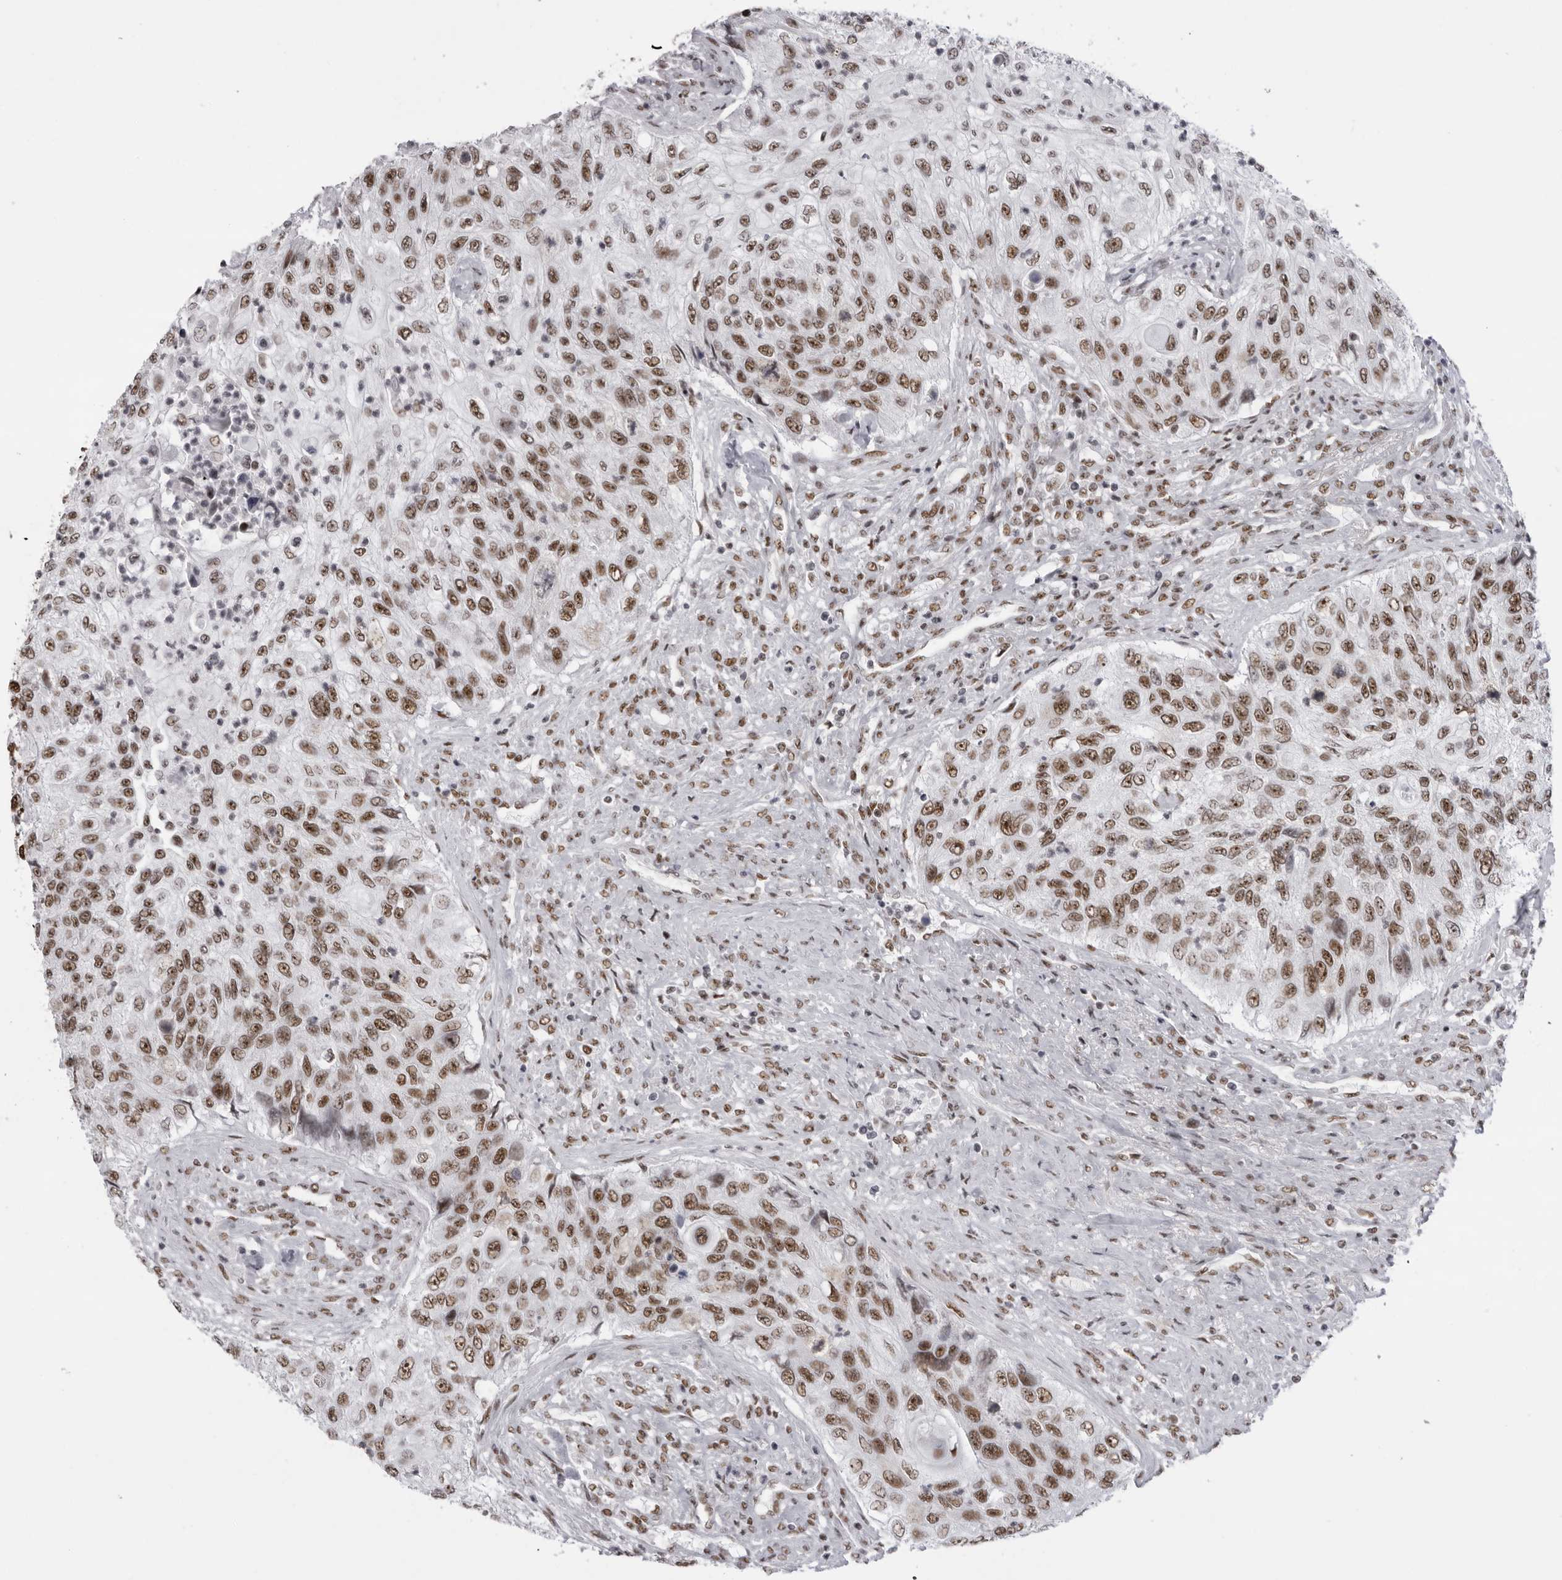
{"staining": {"intensity": "moderate", "quantity": ">75%", "location": "nuclear"}, "tissue": "urothelial cancer", "cell_type": "Tumor cells", "image_type": "cancer", "snomed": [{"axis": "morphology", "description": "Urothelial carcinoma, High grade"}, {"axis": "topography", "description": "Urinary bladder"}], "caption": "This is a micrograph of IHC staining of urothelial cancer, which shows moderate positivity in the nuclear of tumor cells.", "gene": "DHX9", "patient": {"sex": "female", "age": 60}}